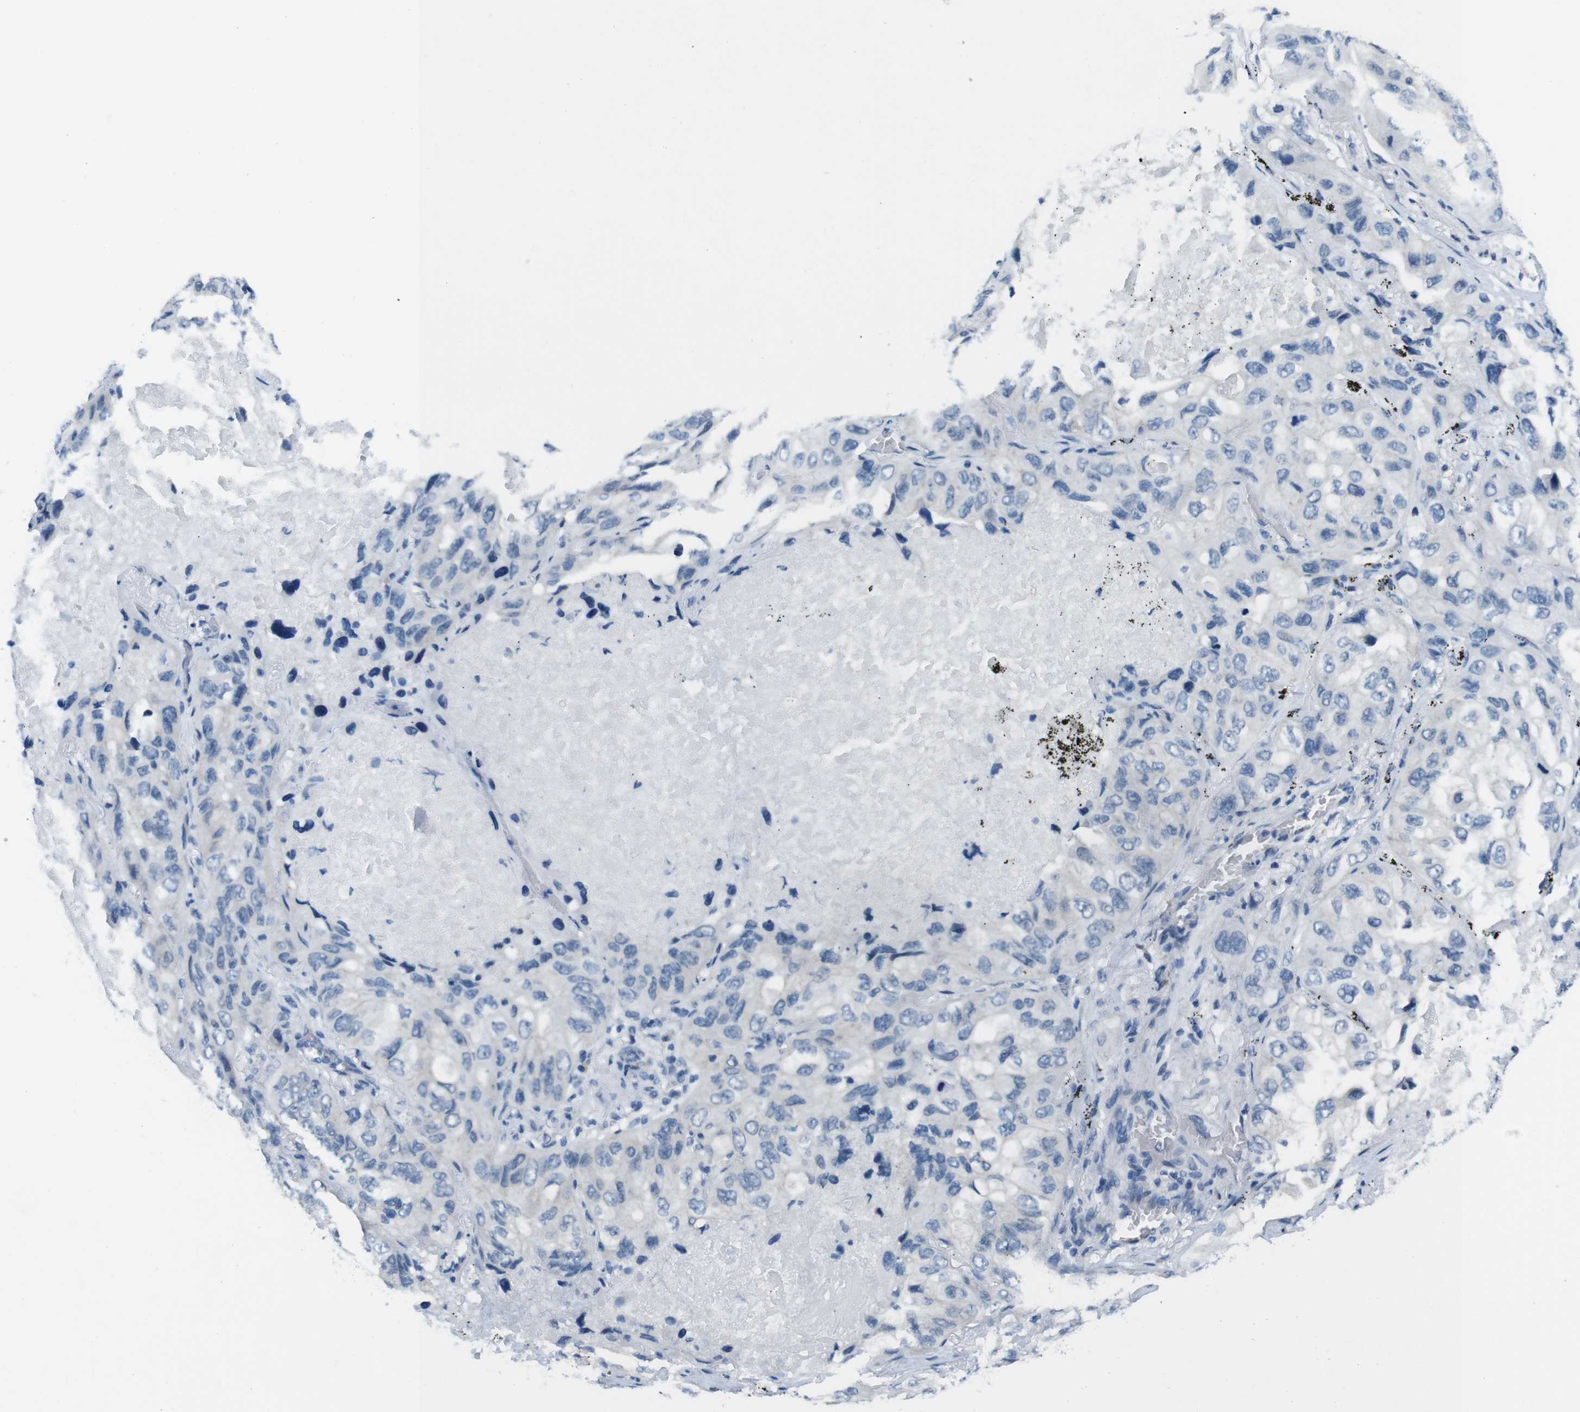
{"staining": {"intensity": "negative", "quantity": "none", "location": "none"}, "tissue": "lung cancer", "cell_type": "Tumor cells", "image_type": "cancer", "snomed": [{"axis": "morphology", "description": "Squamous cell carcinoma, NOS"}, {"axis": "topography", "description": "Lung"}], "caption": "A high-resolution micrograph shows immunohistochemistry staining of lung squamous cell carcinoma, which exhibits no significant staining in tumor cells. Brightfield microscopy of immunohistochemistry stained with DAB (3,3'-diaminobenzidine) (brown) and hematoxylin (blue), captured at high magnification.", "gene": "HRH2", "patient": {"sex": "female", "age": 73}}